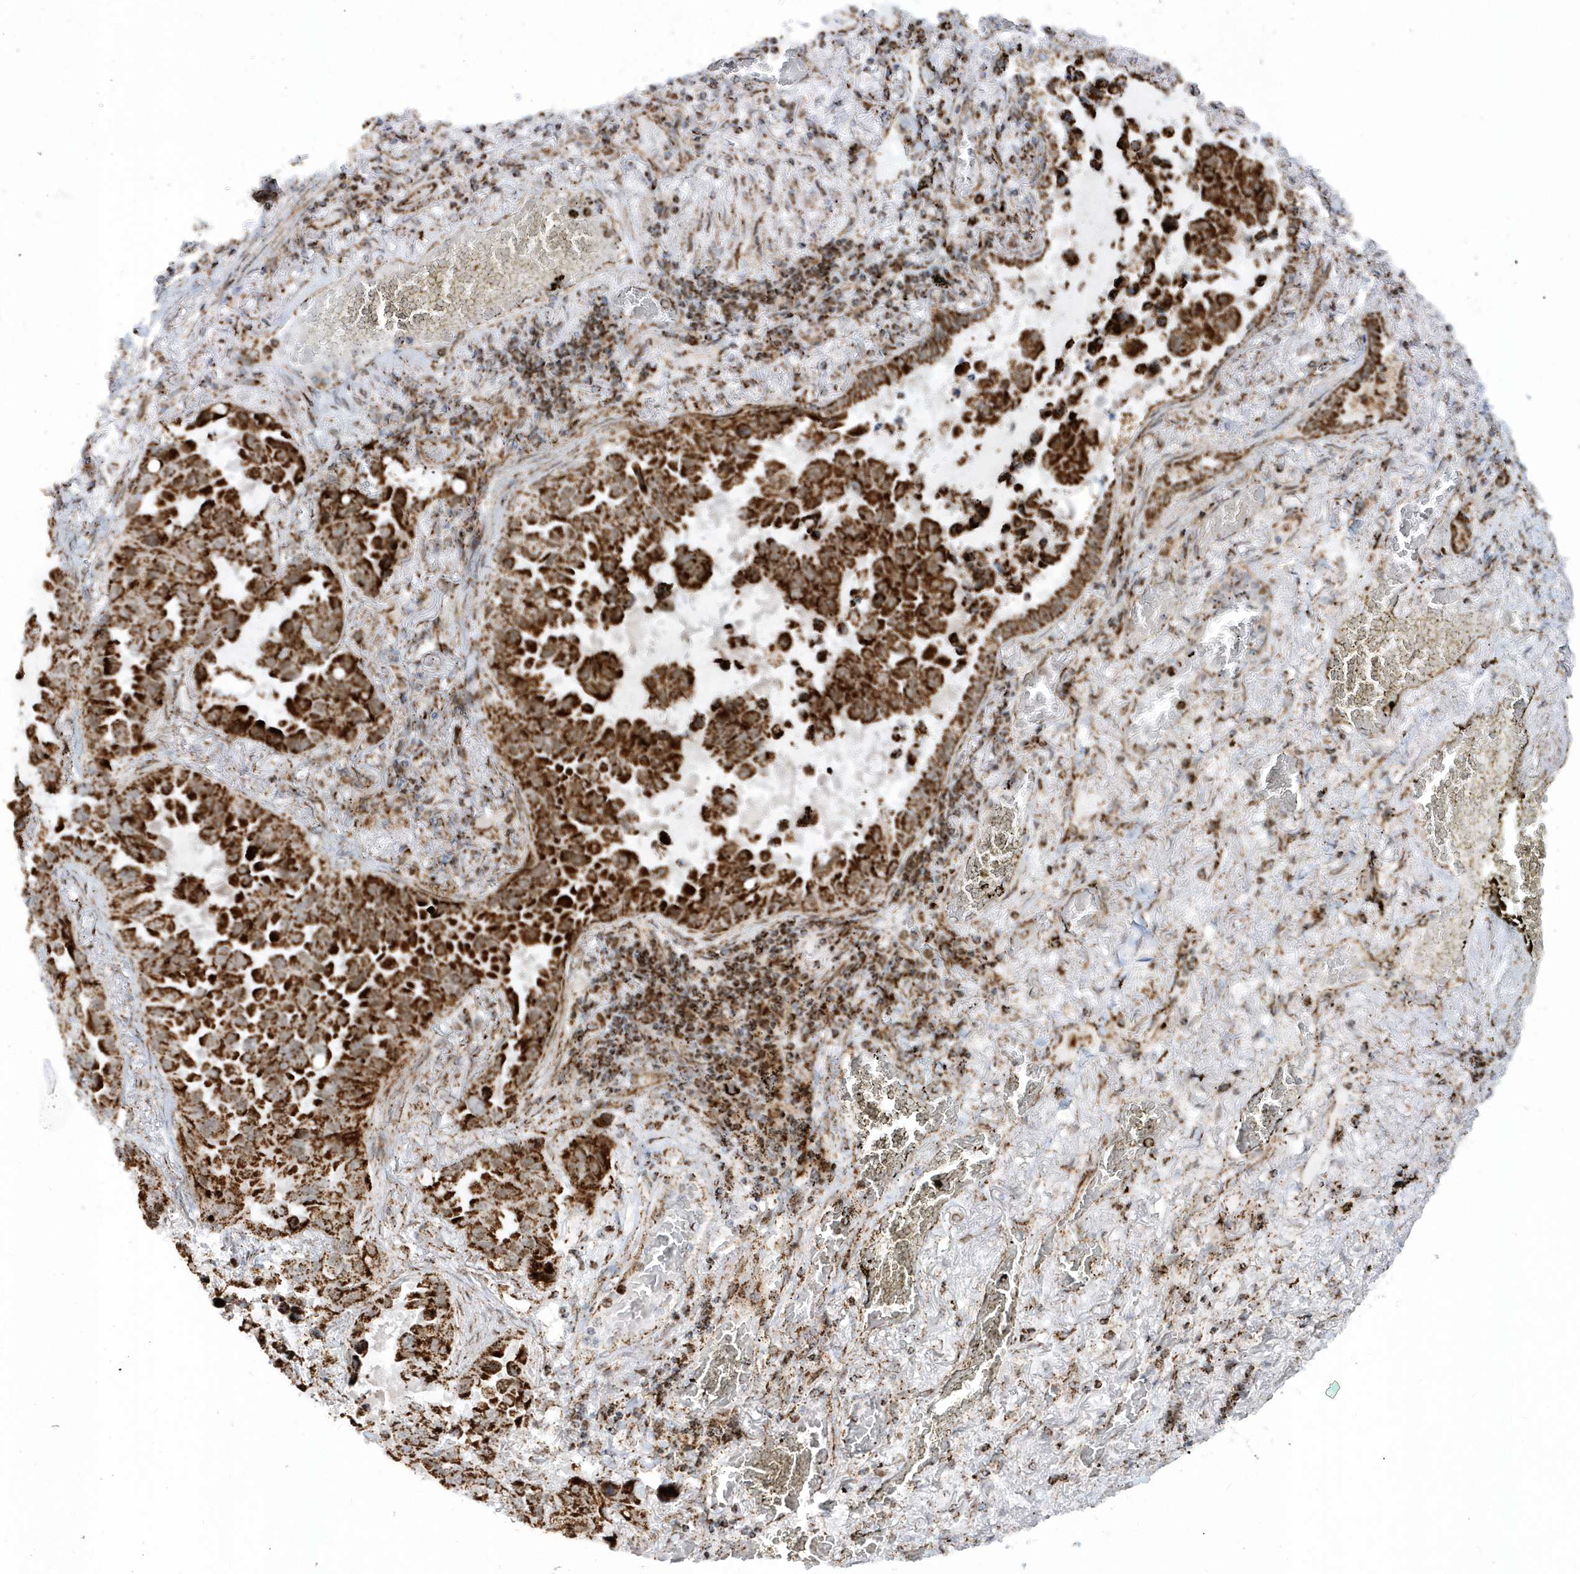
{"staining": {"intensity": "strong", "quantity": ">75%", "location": "cytoplasmic/membranous"}, "tissue": "lung cancer", "cell_type": "Tumor cells", "image_type": "cancer", "snomed": [{"axis": "morphology", "description": "Adenocarcinoma, NOS"}, {"axis": "topography", "description": "Lung"}], "caption": "Immunohistochemistry (DAB) staining of human adenocarcinoma (lung) exhibits strong cytoplasmic/membranous protein positivity in about >75% of tumor cells.", "gene": "CRY2", "patient": {"sex": "male", "age": 64}}